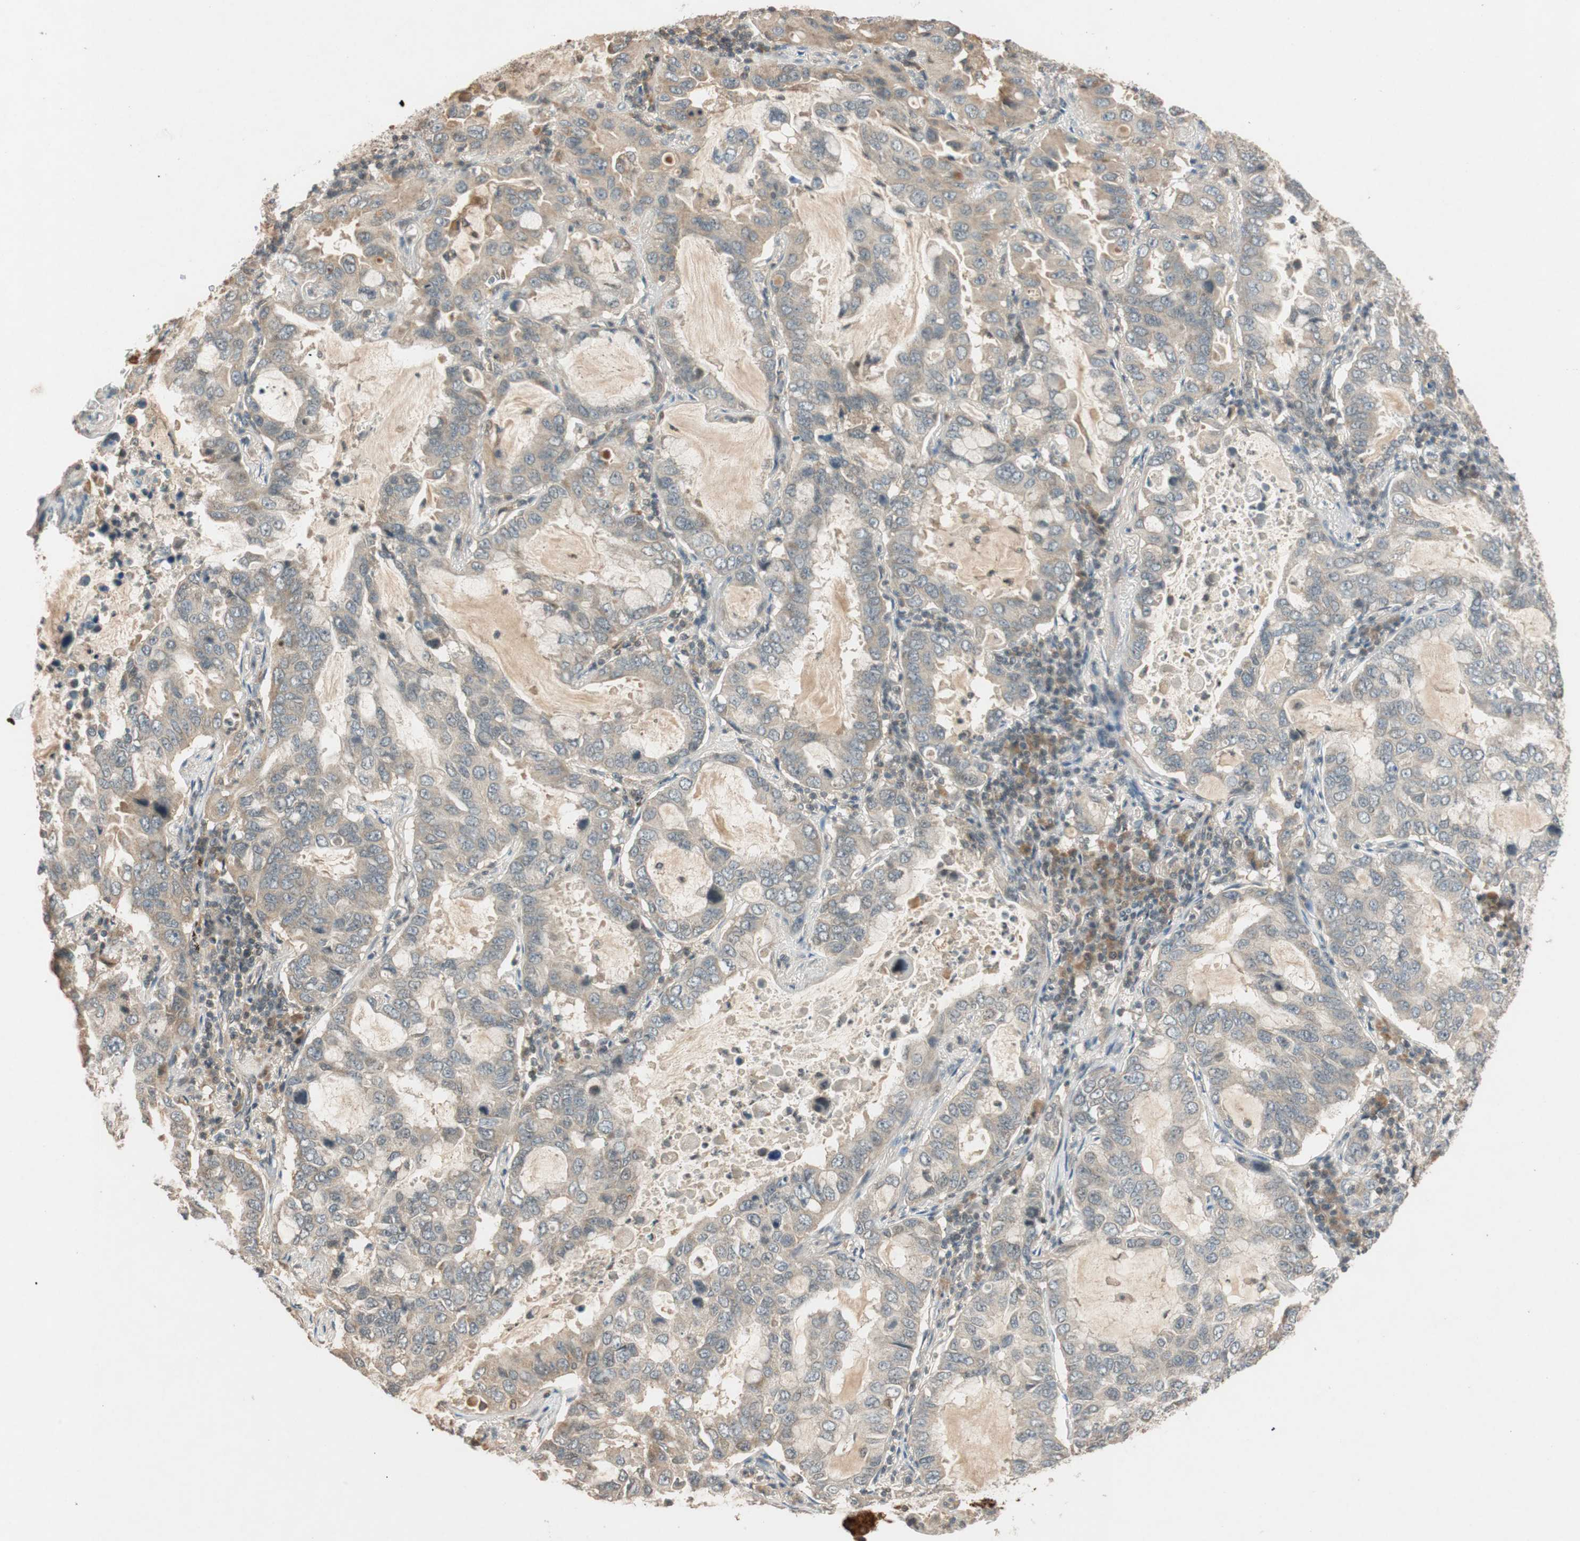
{"staining": {"intensity": "weak", "quantity": ">75%", "location": "cytoplasmic/membranous"}, "tissue": "lung cancer", "cell_type": "Tumor cells", "image_type": "cancer", "snomed": [{"axis": "morphology", "description": "Adenocarcinoma, NOS"}, {"axis": "topography", "description": "Lung"}], "caption": "A brown stain shows weak cytoplasmic/membranous positivity of a protein in human lung cancer tumor cells.", "gene": "GLB1", "patient": {"sex": "male", "age": 64}}